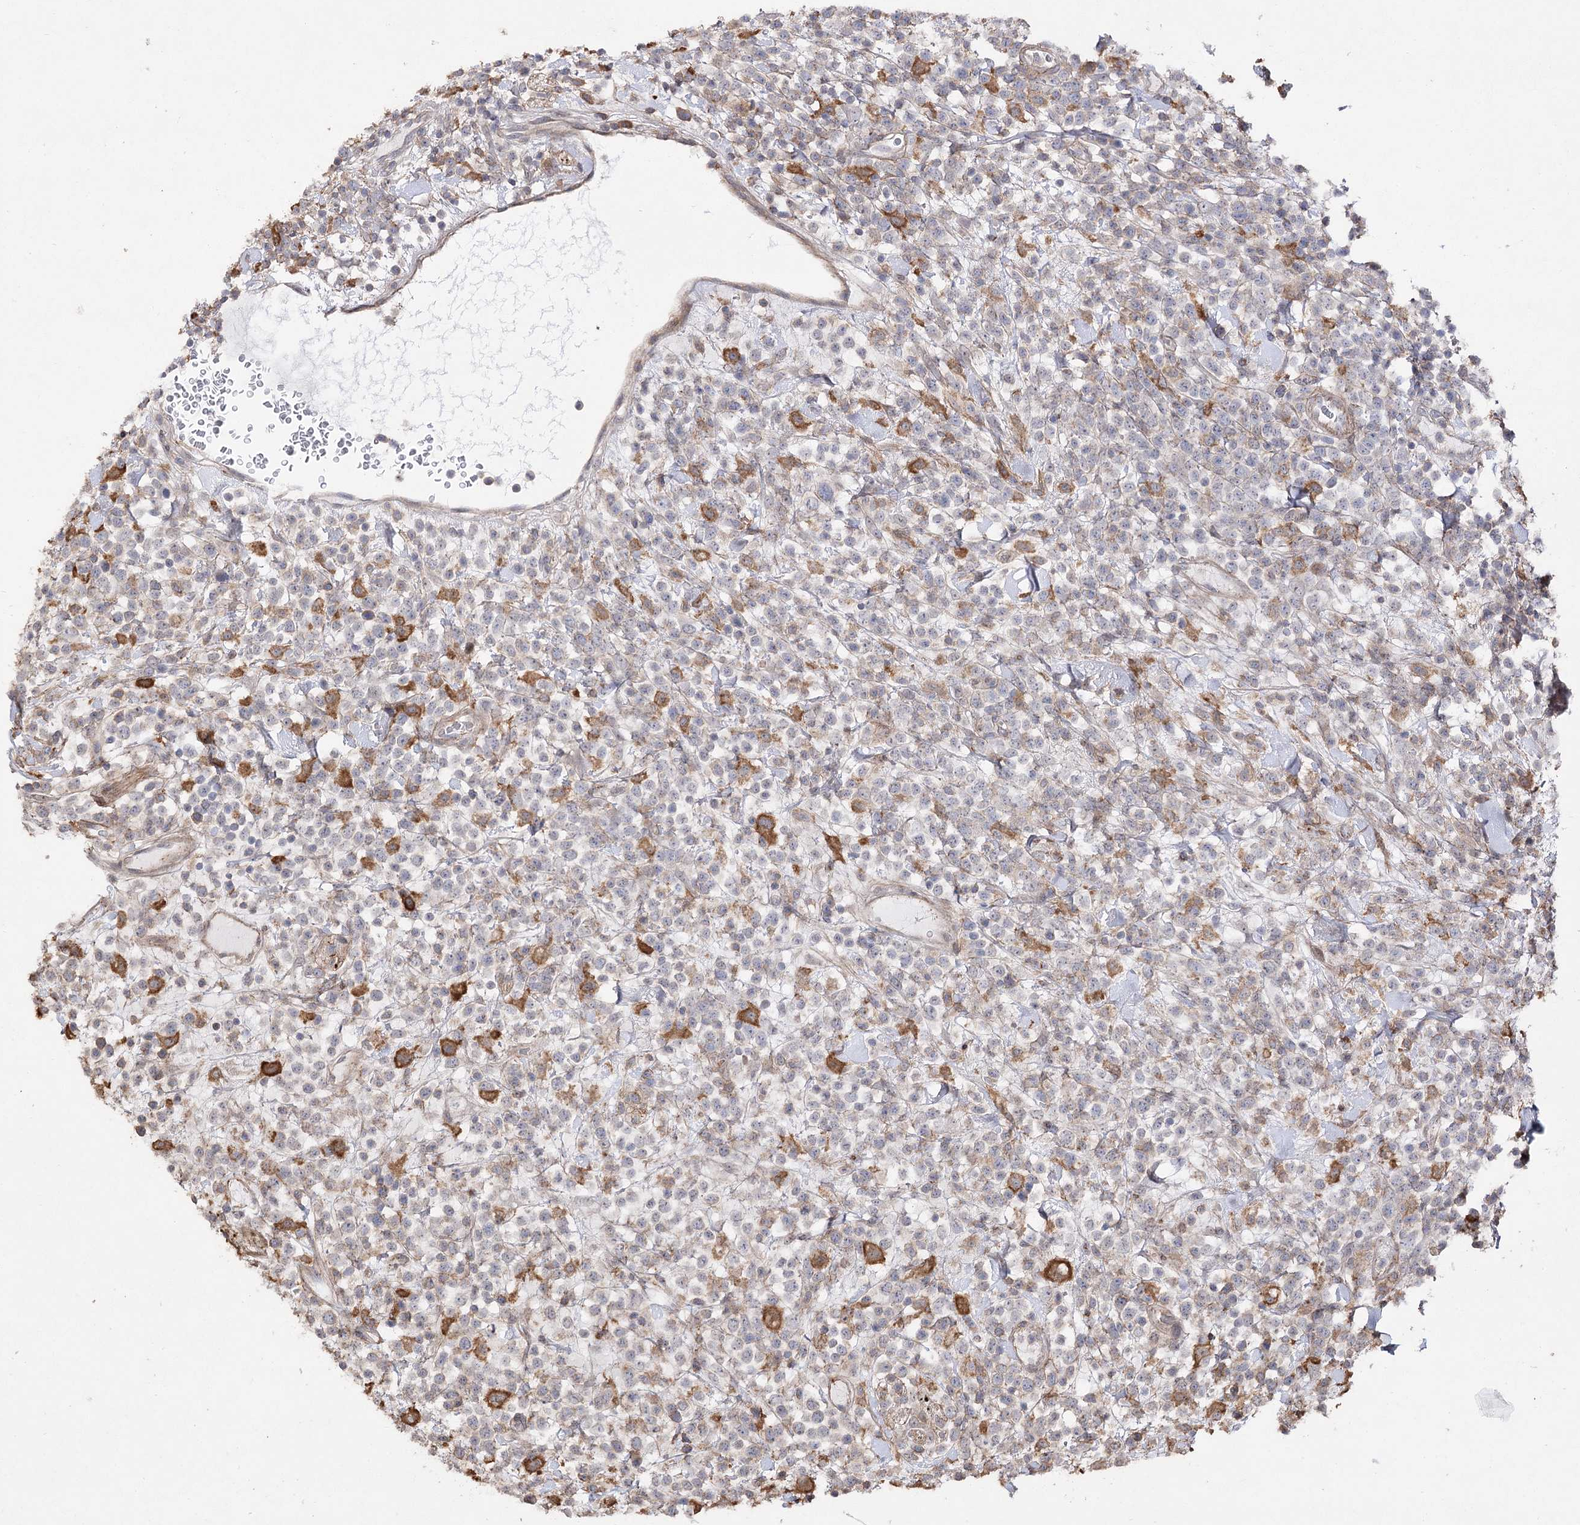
{"staining": {"intensity": "negative", "quantity": "none", "location": "none"}, "tissue": "lymphoma", "cell_type": "Tumor cells", "image_type": "cancer", "snomed": [{"axis": "morphology", "description": "Malignant lymphoma, non-Hodgkin's type, High grade"}, {"axis": "topography", "description": "Colon"}], "caption": "Human lymphoma stained for a protein using immunohistochemistry (IHC) exhibits no expression in tumor cells.", "gene": "OBSL1", "patient": {"sex": "female", "age": 53}}